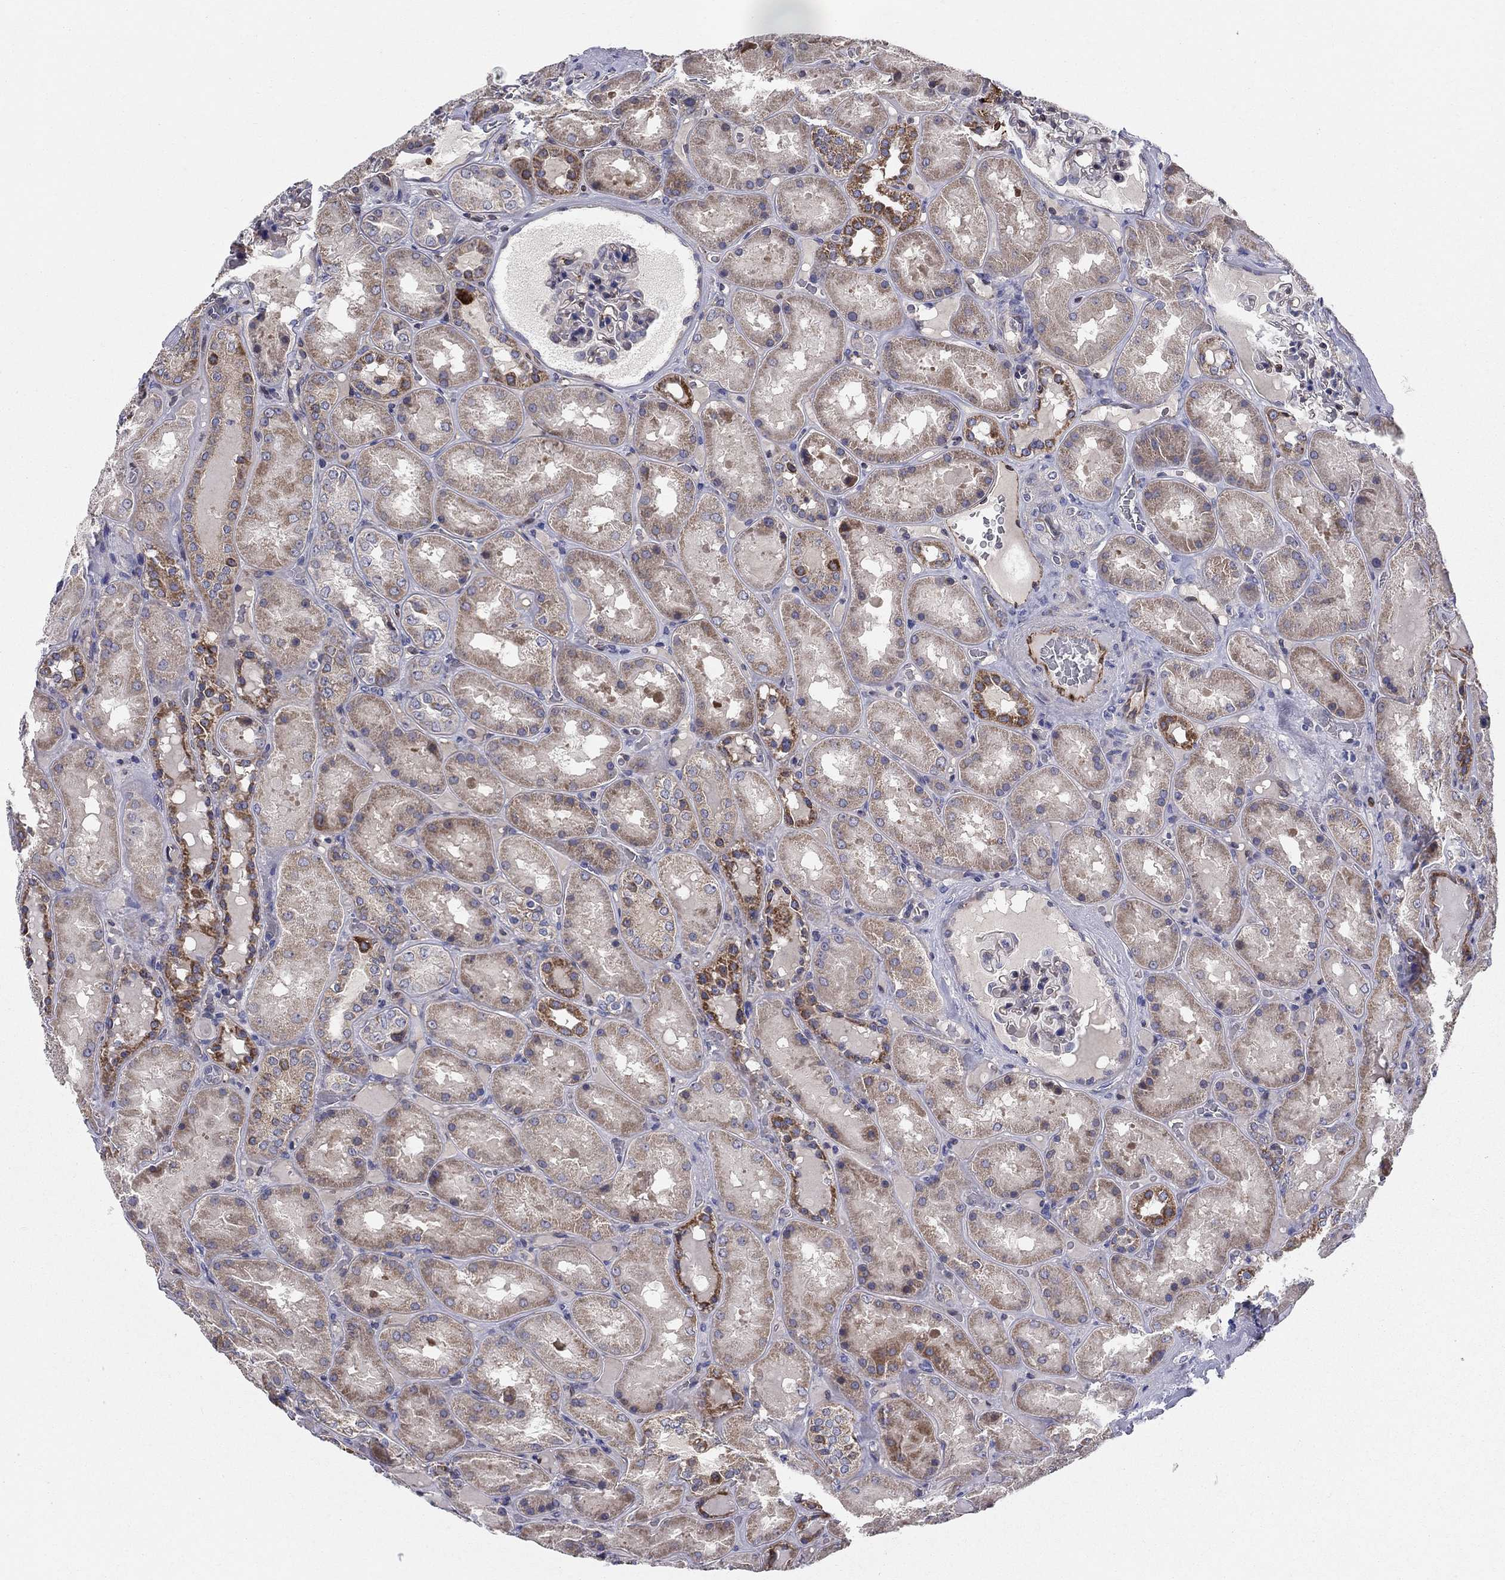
{"staining": {"intensity": "negative", "quantity": "none", "location": "none"}, "tissue": "kidney", "cell_type": "Cells in glomeruli", "image_type": "normal", "snomed": [{"axis": "morphology", "description": "Normal tissue, NOS"}, {"axis": "topography", "description": "Kidney"}], "caption": "Cells in glomeruli show no significant positivity in normal kidney.", "gene": "EMP2", "patient": {"sex": "male", "age": 73}}